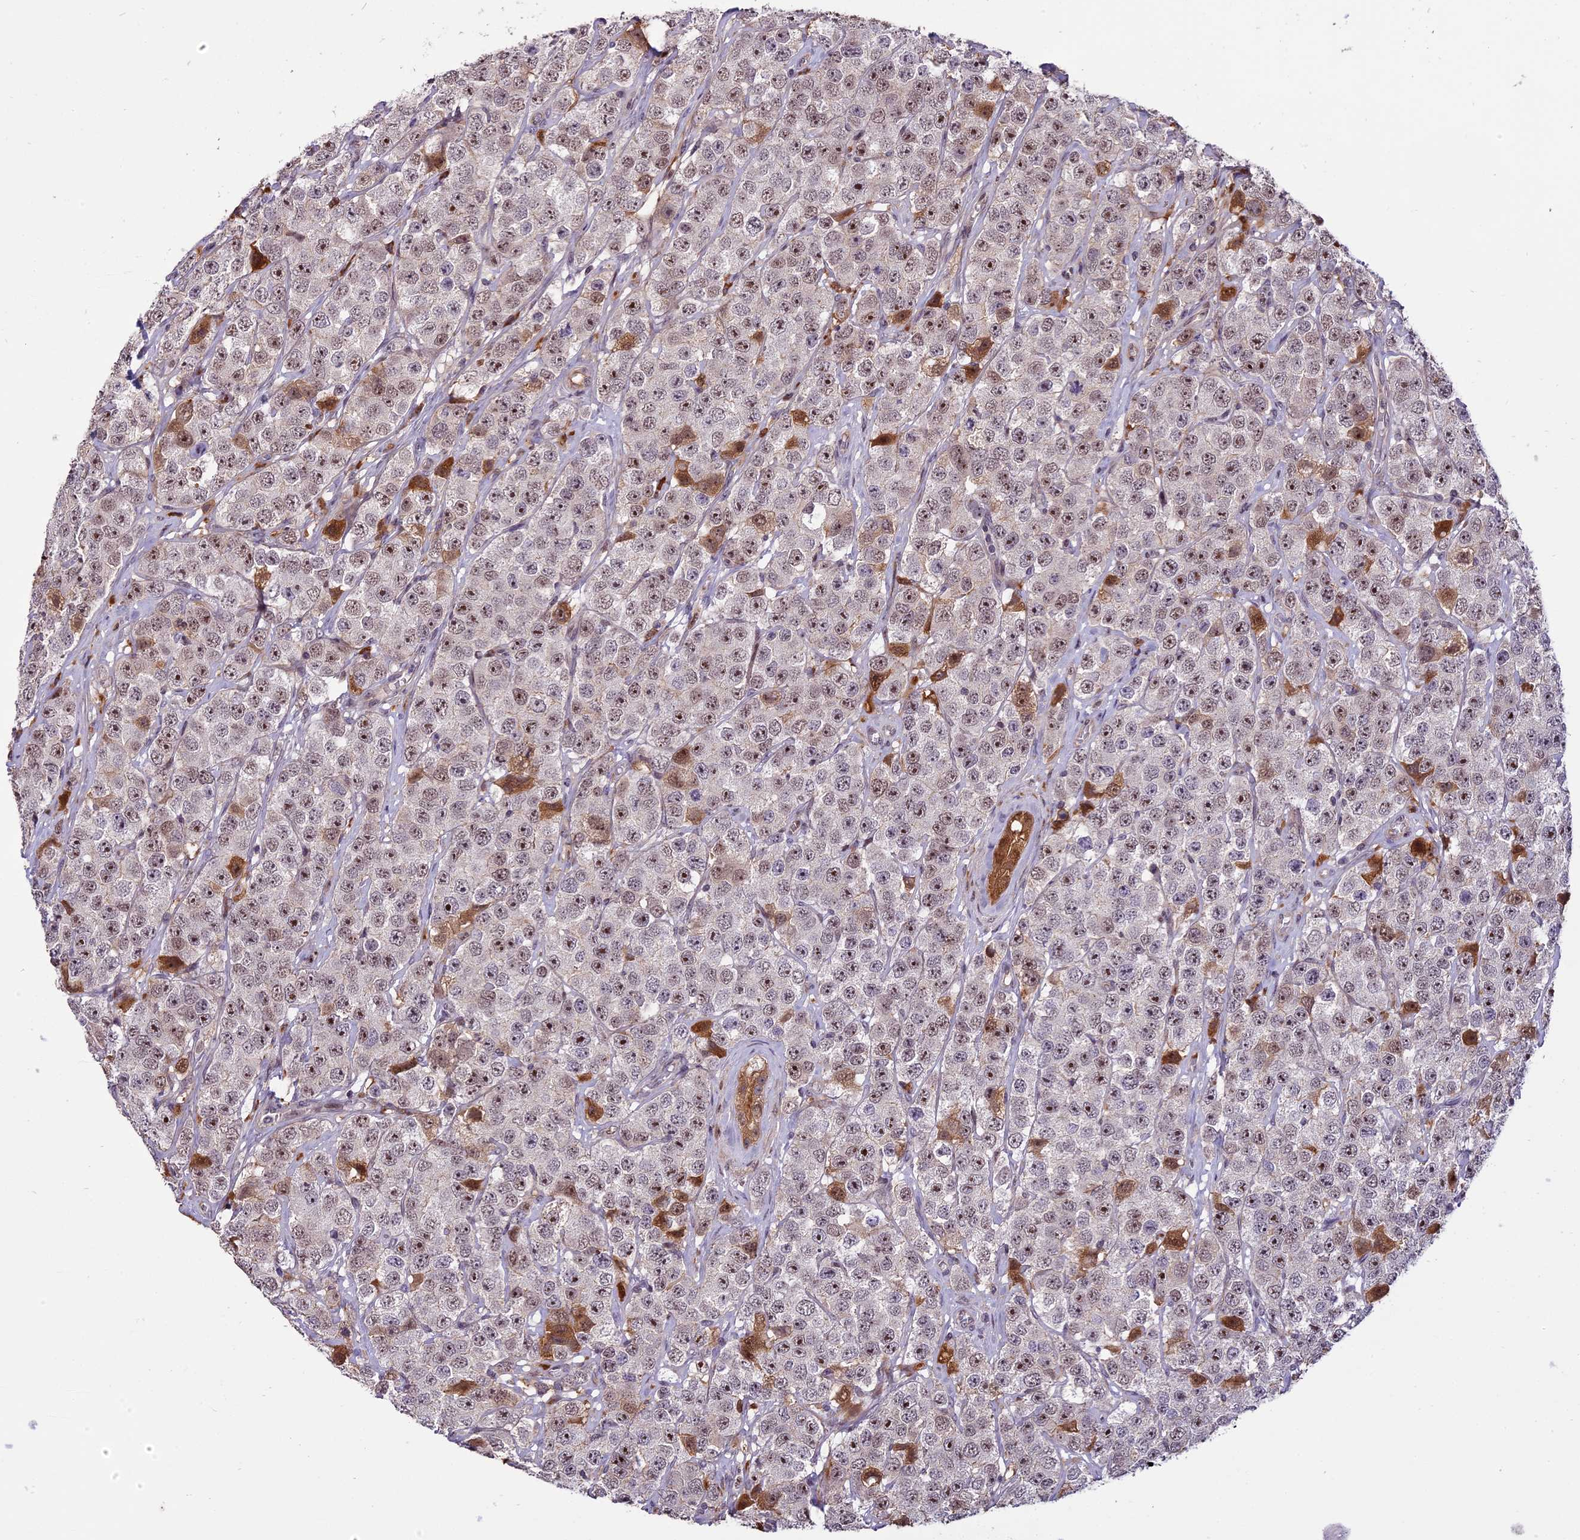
{"staining": {"intensity": "weak", "quantity": ">75%", "location": "nuclear"}, "tissue": "testis cancer", "cell_type": "Tumor cells", "image_type": "cancer", "snomed": [{"axis": "morphology", "description": "Seminoma, NOS"}, {"axis": "topography", "description": "Testis"}], "caption": "An immunohistochemistry histopathology image of tumor tissue is shown. Protein staining in brown labels weak nuclear positivity in testis cancer within tumor cells.", "gene": "ENHO", "patient": {"sex": "male", "age": 28}}